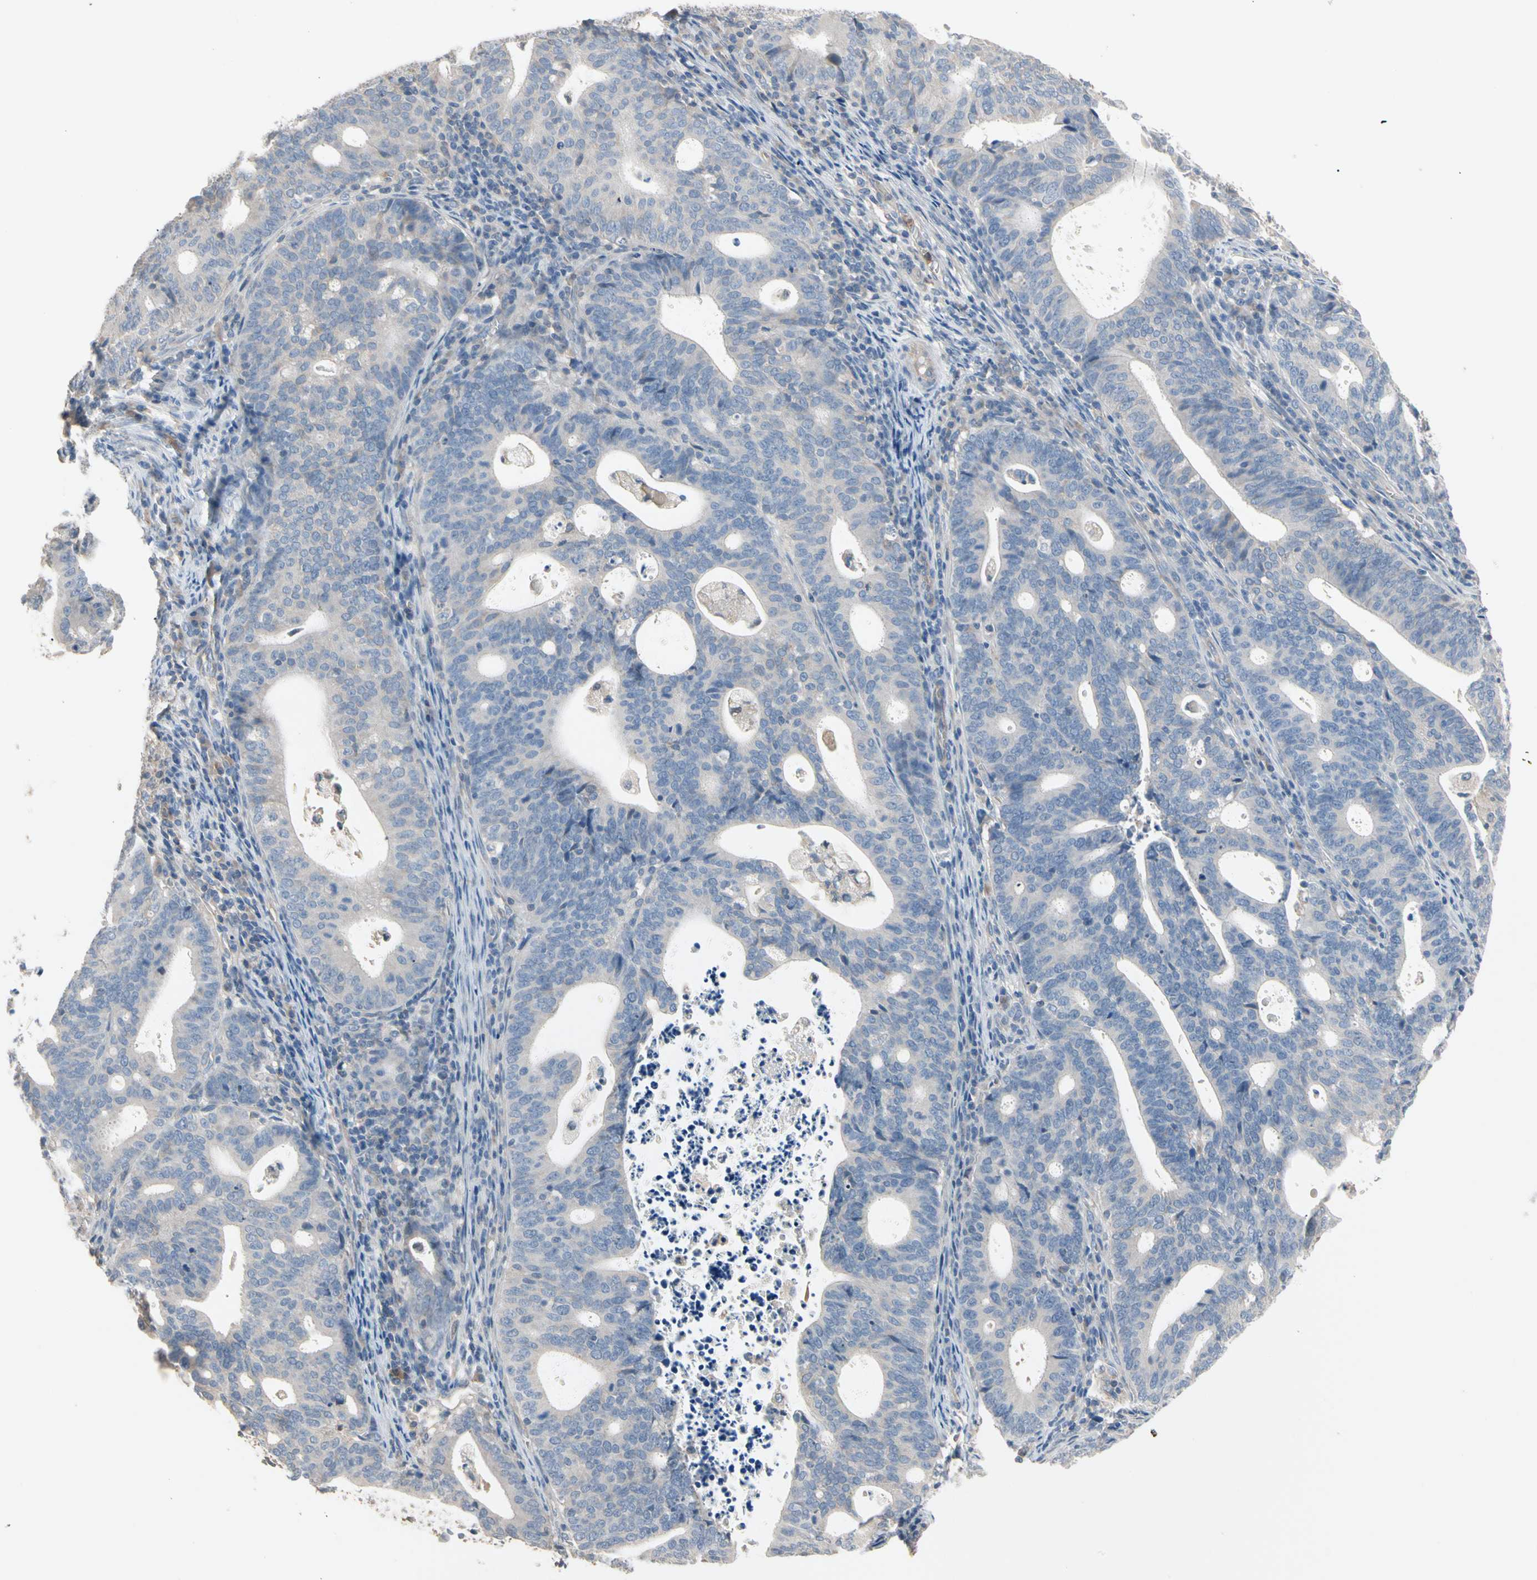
{"staining": {"intensity": "negative", "quantity": "none", "location": "none"}, "tissue": "endometrial cancer", "cell_type": "Tumor cells", "image_type": "cancer", "snomed": [{"axis": "morphology", "description": "Adenocarcinoma, NOS"}, {"axis": "topography", "description": "Uterus"}], "caption": "Tumor cells show no significant protein staining in endometrial cancer (adenocarcinoma). Brightfield microscopy of IHC stained with DAB (brown) and hematoxylin (blue), captured at high magnification.", "gene": "BBOX1", "patient": {"sex": "female", "age": 83}}